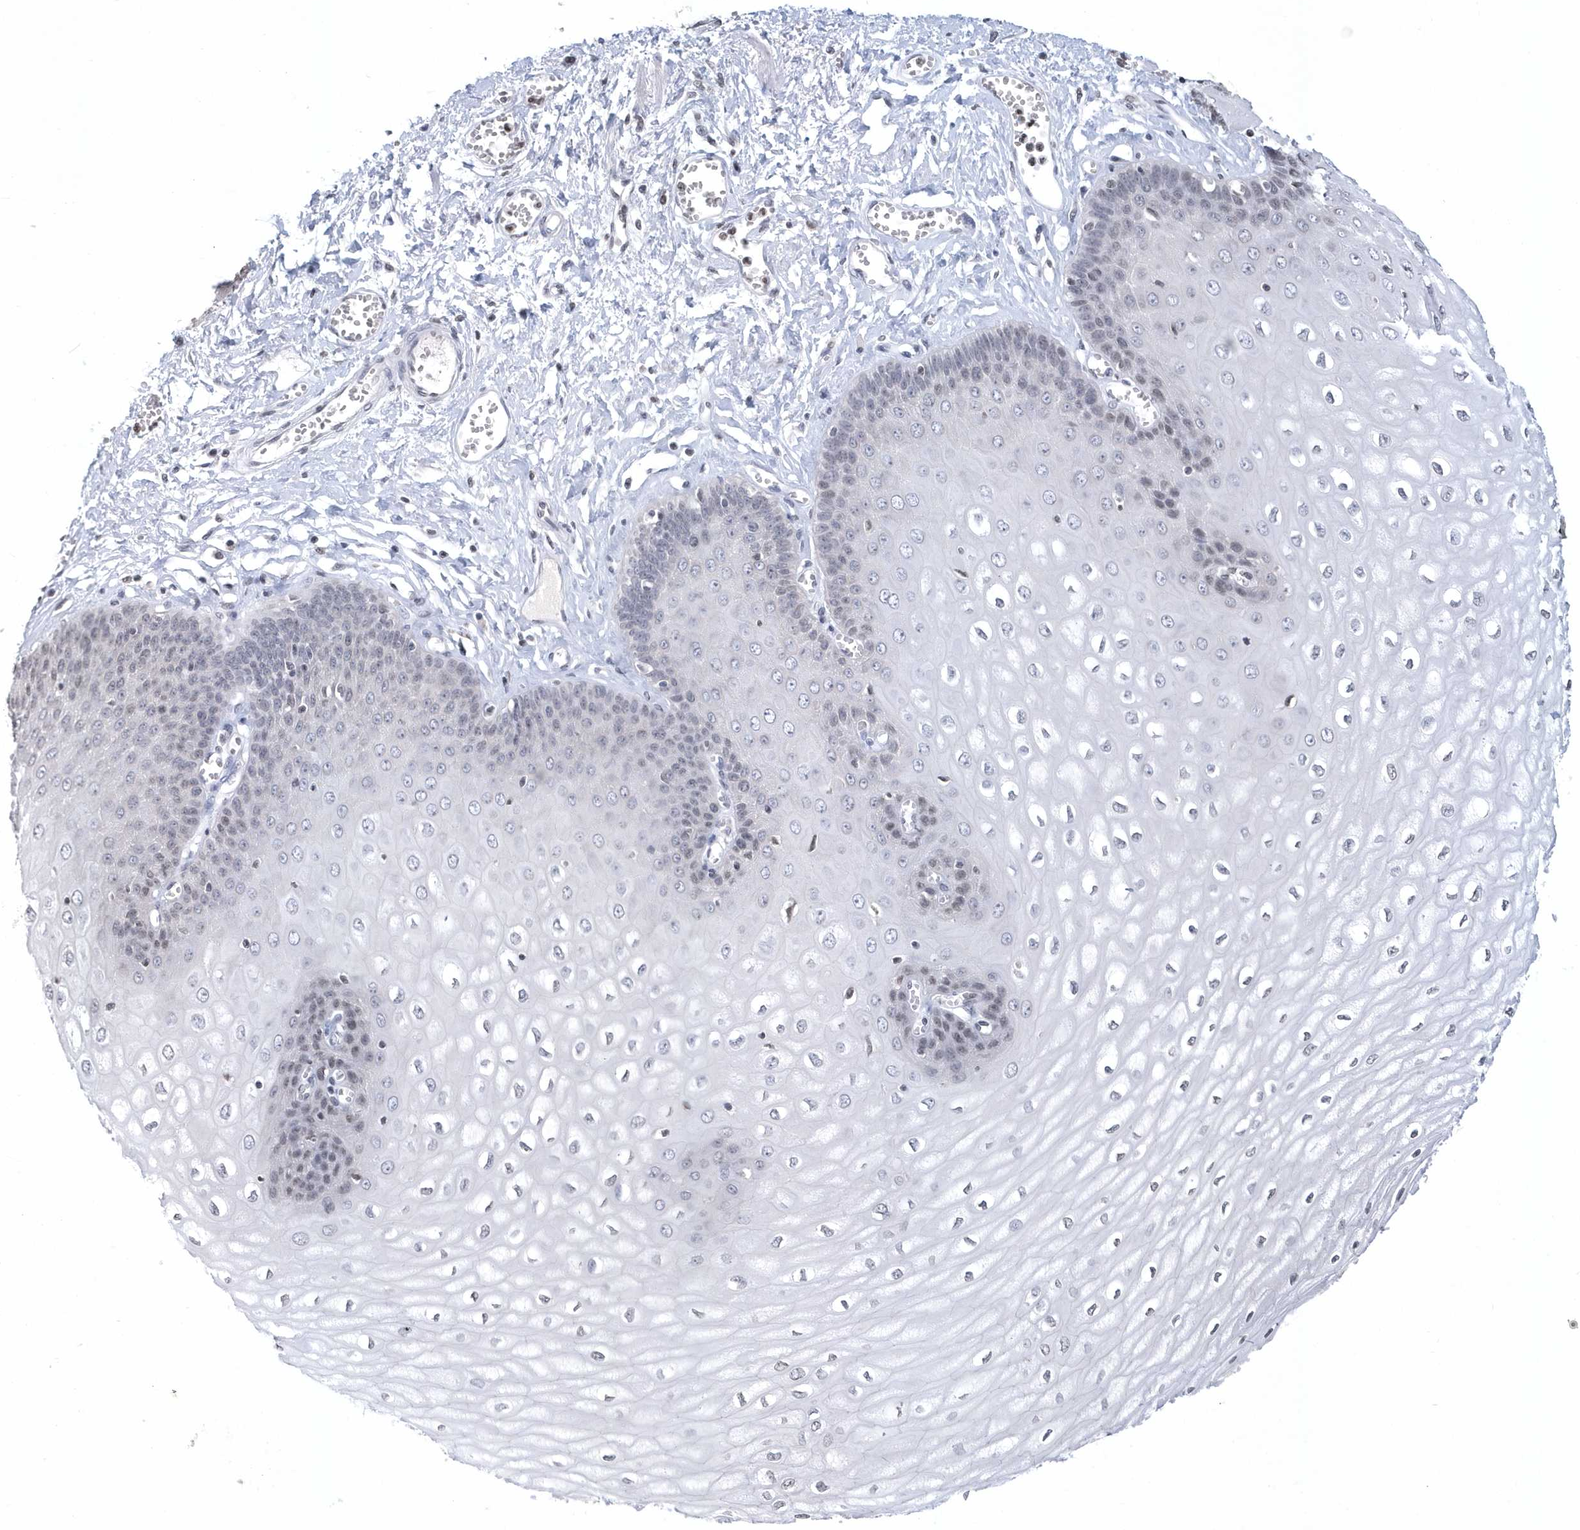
{"staining": {"intensity": "negative", "quantity": "none", "location": "none"}, "tissue": "esophagus", "cell_type": "Squamous epithelial cells", "image_type": "normal", "snomed": [{"axis": "morphology", "description": "Normal tissue, NOS"}, {"axis": "topography", "description": "Esophagus"}], "caption": "The histopathology image shows no staining of squamous epithelial cells in normal esophagus.", "gene": "VWA5B2", "patient": {"sex": "male", "age": 60}}